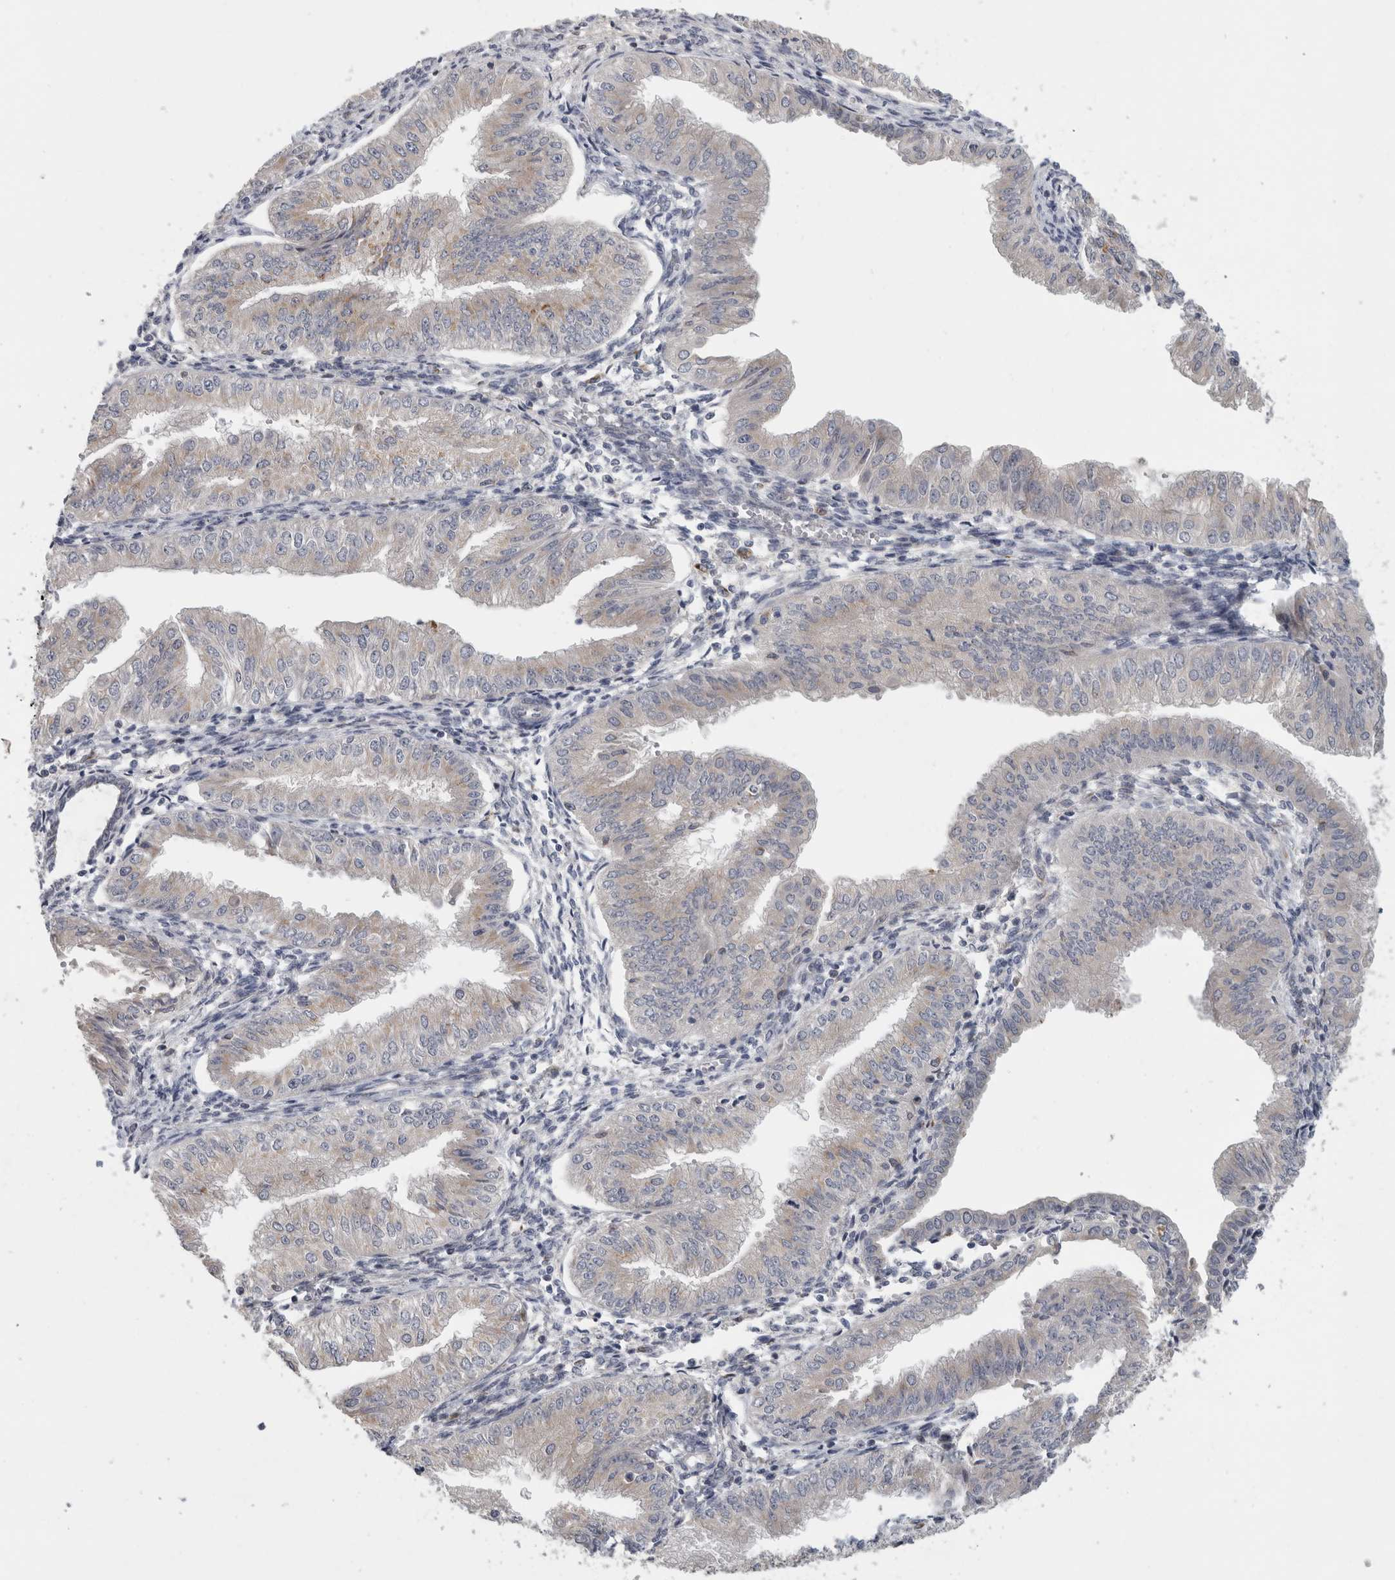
{"staining": {"intensity": "moderate", "quantity": "<25%", "location": "cytoplasmic/membranous"}, "tissue": "endometrial cancer", "cell_type": "Tumor cells", "image_type": "cancer", "snomed": [{"axis": "morphology", "description": "Normal tissue, NOS"}, {"axis": "morphology", "description": "Adenocarcinoma, NOS"}, {"axis": "topography", "description": "Endometrium"}], "caption": "This micrograph exhibits immunohistochemistry staining of human endometrial cancer (adenocarcinoma), with low moderate cytoplasmic/membranous expression in about <25% of tumor cells.", "gene": "MGAT1", "patient": {"sex": "female", "age": 53}}